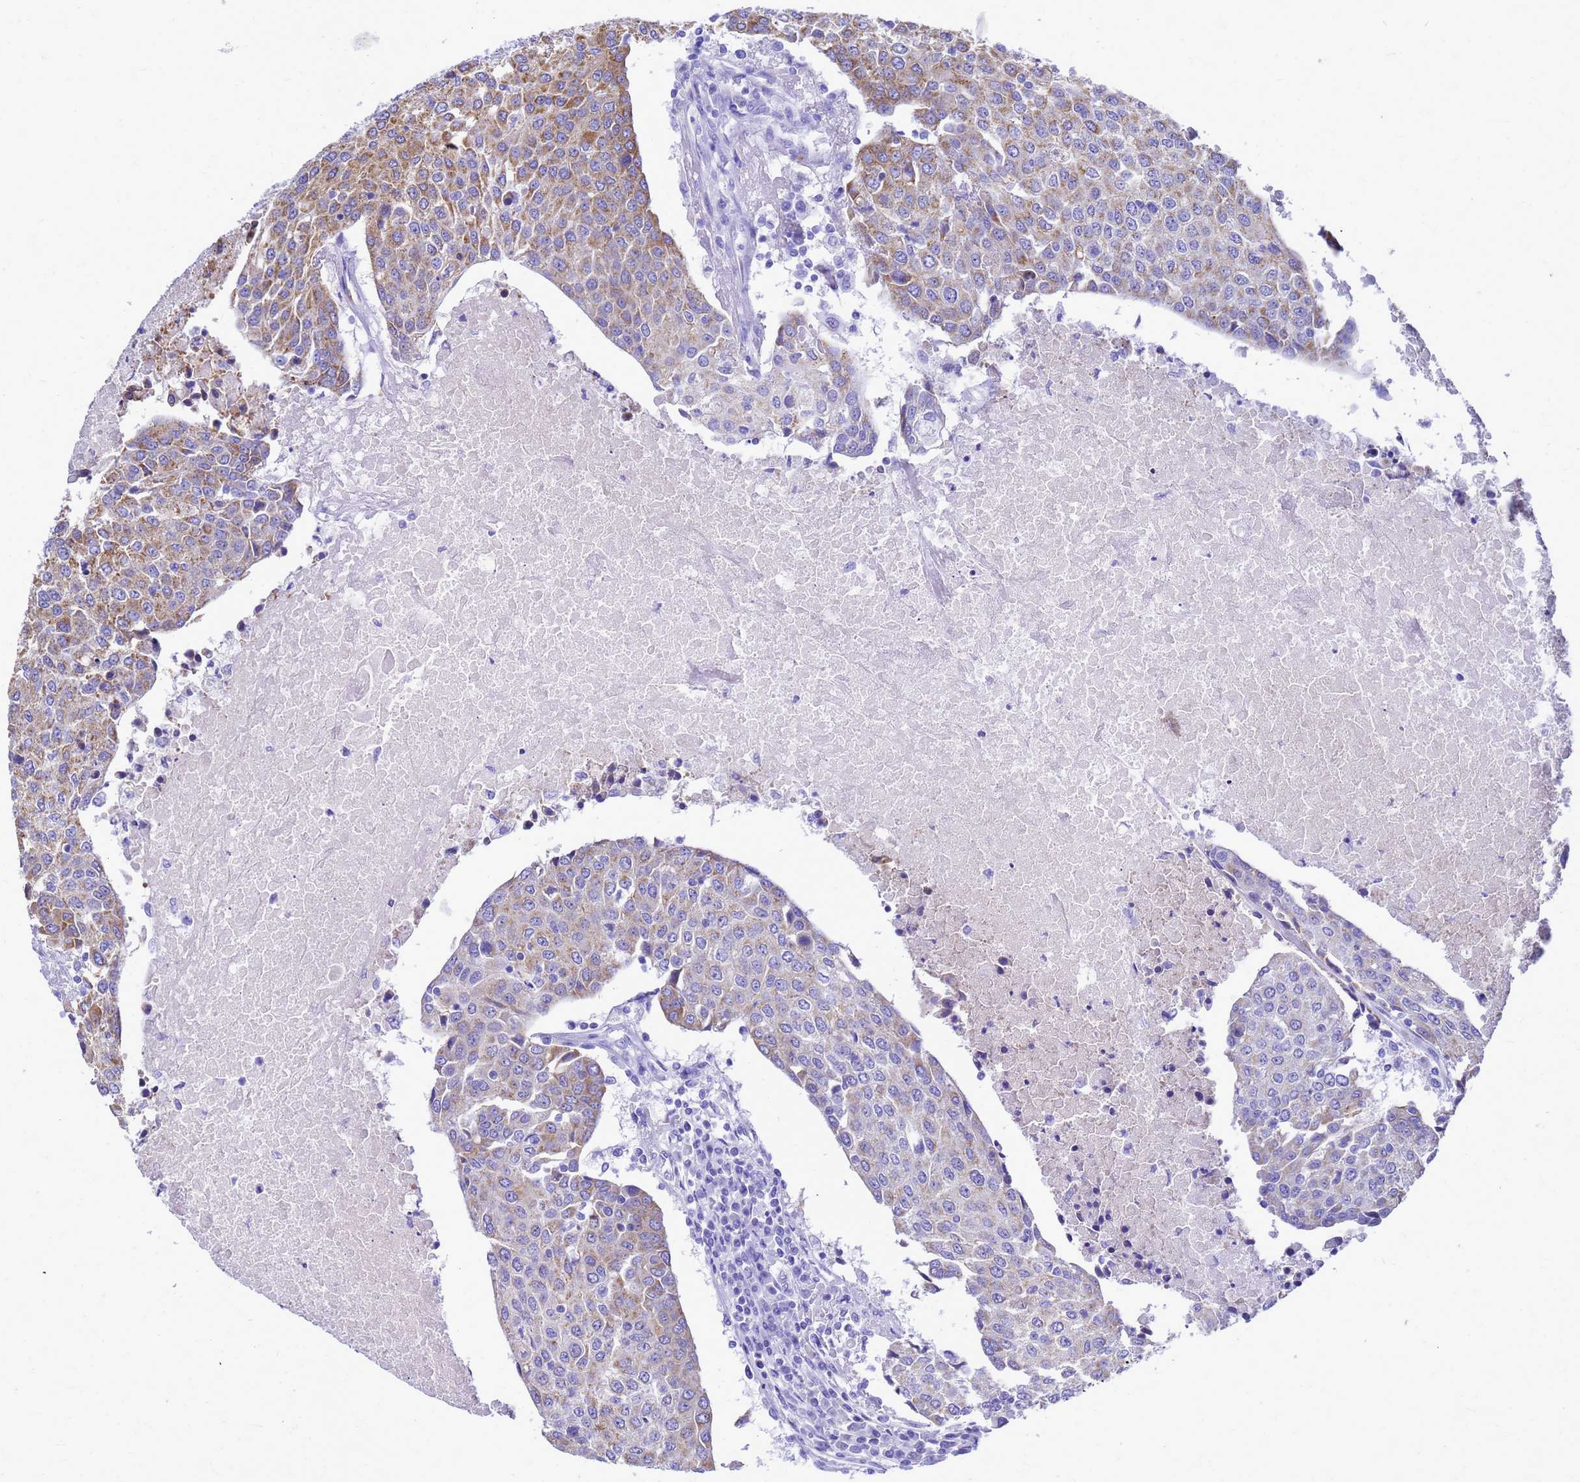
{"staining": {"intensity": "moderate", "quantity": "<25%", "location": "cytoplasmic/membranous"}, "tissue": "urothelial cancer", "cell_type": "Tumor cells", "image_type": "cancer", "snomed": [{"axis": "morphology", "description": "Urothelial carcinoma, High grade"}, {"axis": "topography", "description": "Urinary bladder"}], "caption": "Protein expression analysis of human urothelial cancer reveals moderate cytoplasmic/membranous positivity in approximately <25% of tumor cells.", "gene": "OR52E2", "patient": {"sex": "female", "age": 85}}